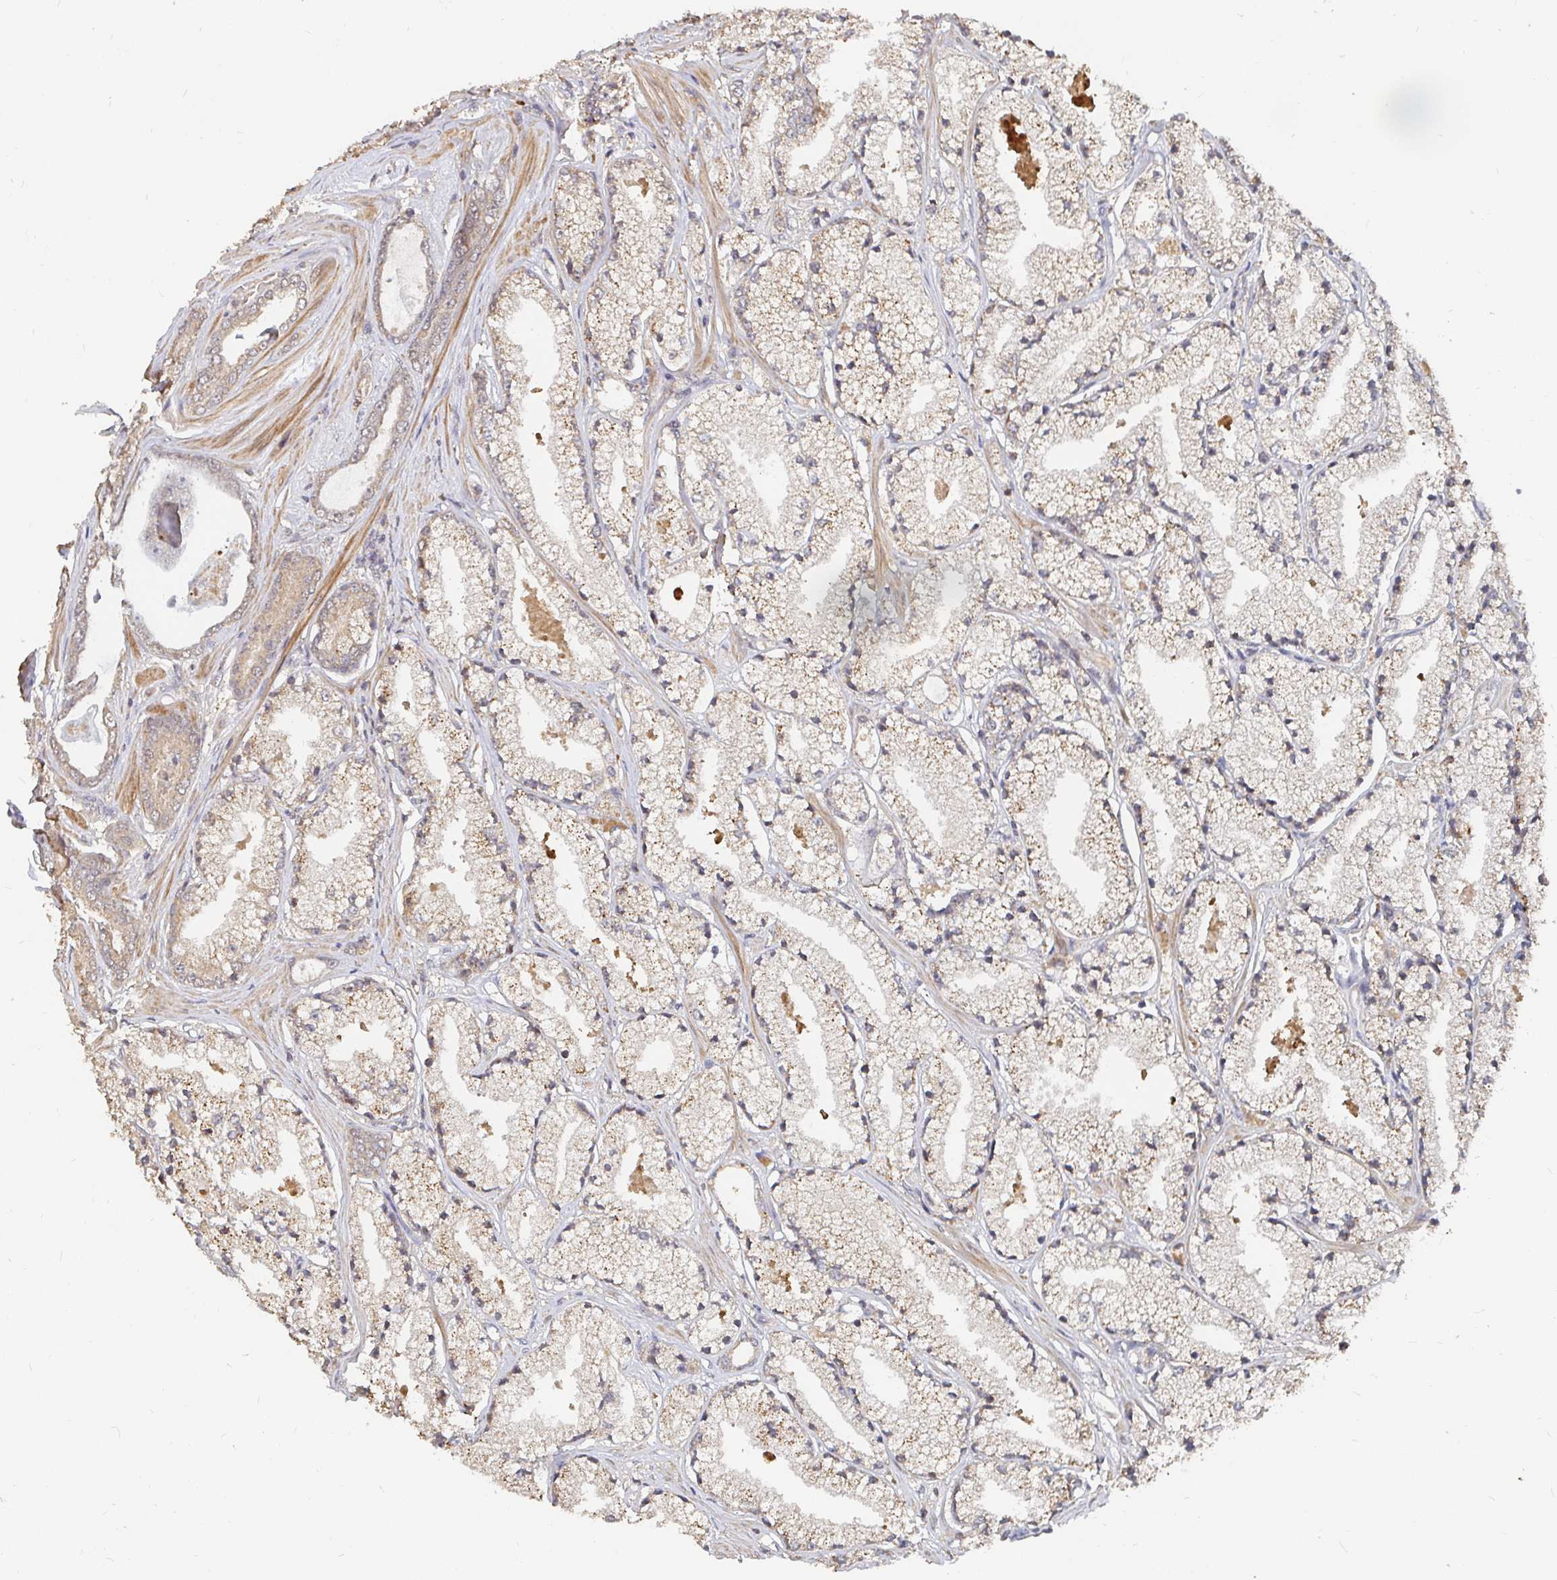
{"staining": {"intensity": "weak", "quantity": "25%-75%", "location": "cytoplasmic/membranous"}, "tissue": "prostate cancer", "cell_type": "Tumor cells", "image_type": "cancer", "snomed": [{"axis": "morphology", "description": "Adenocarcinoma, High grade"}, {"axis": "topography", "description": "Prostate"}], "caption": "Immunohistochemistry (IHC) histopathology image of neoplastic tissue: human prostate high-grade adenocarcinoma stained using immunohistochemistry (IHC) reveals low levels of weak protein expression localized specifically in the cytoplasmic/membranous of tumor cells, appearing as a cytoplasmic/membranous brown color.", "gene": "LRP5", "patient": {"sex": "male", "age": 63}}